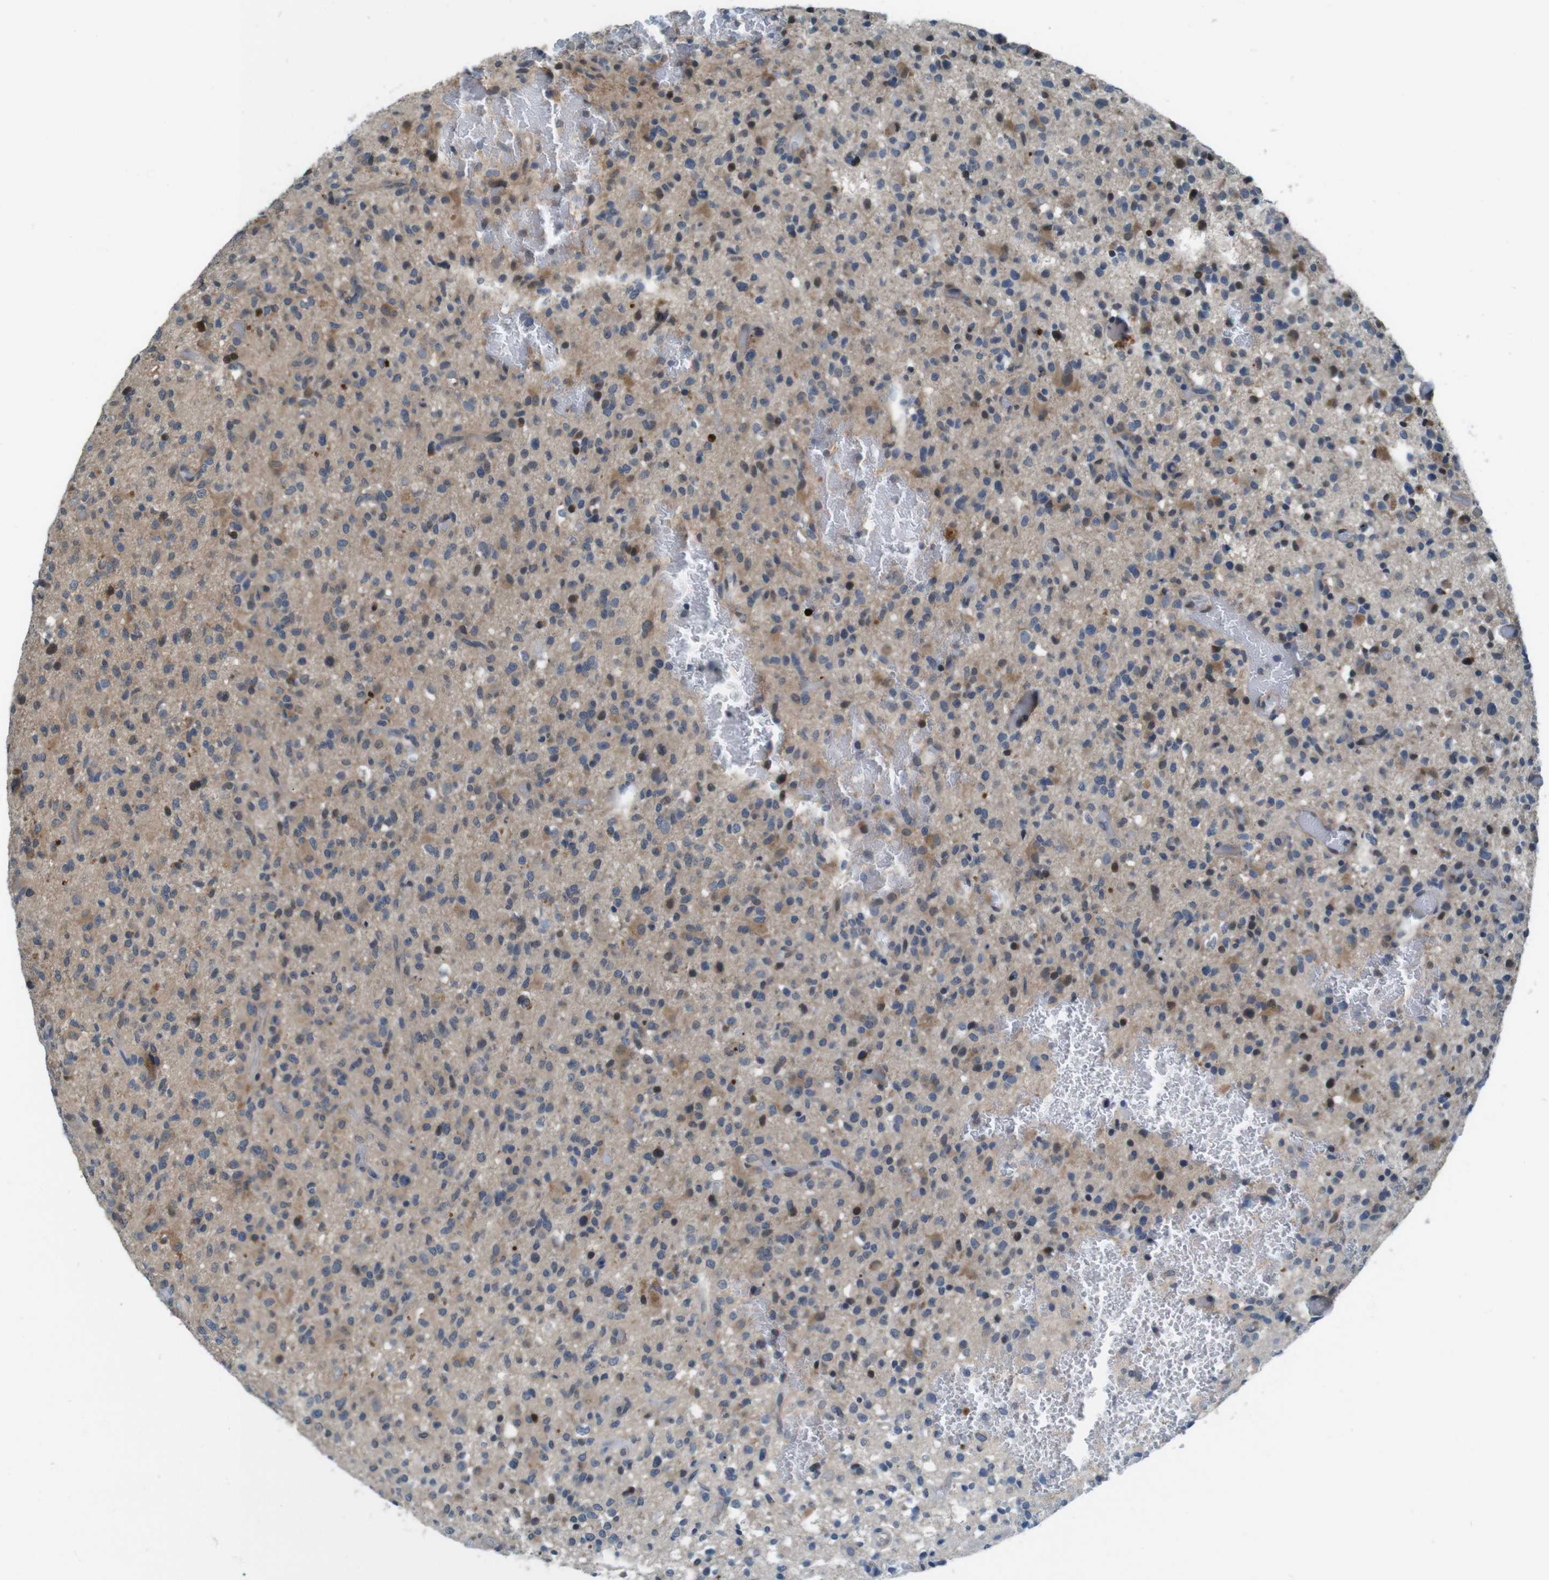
{"staining": {"intensity": "moderate", "quantity": "25%-75%", "location": "cytoplasmic/membranous"}, "tissue": "glioma", "cell_type": "Tumor cells", "image_type": "cancer", "snomed": [{"axis": "morphology", "description": "Glioma, malignant, High grade"}, {"axis": "topography", "description": "Brain"}], "caption": "An image showing moderate cytoplasmic/membranous expression in about 25%-75% of tumor cells in malignant high-grade glioma, as visualized by brown immunohistochemical staining.", "gene": "LRP5", "patient": {"sex": "male", "age": 71}}